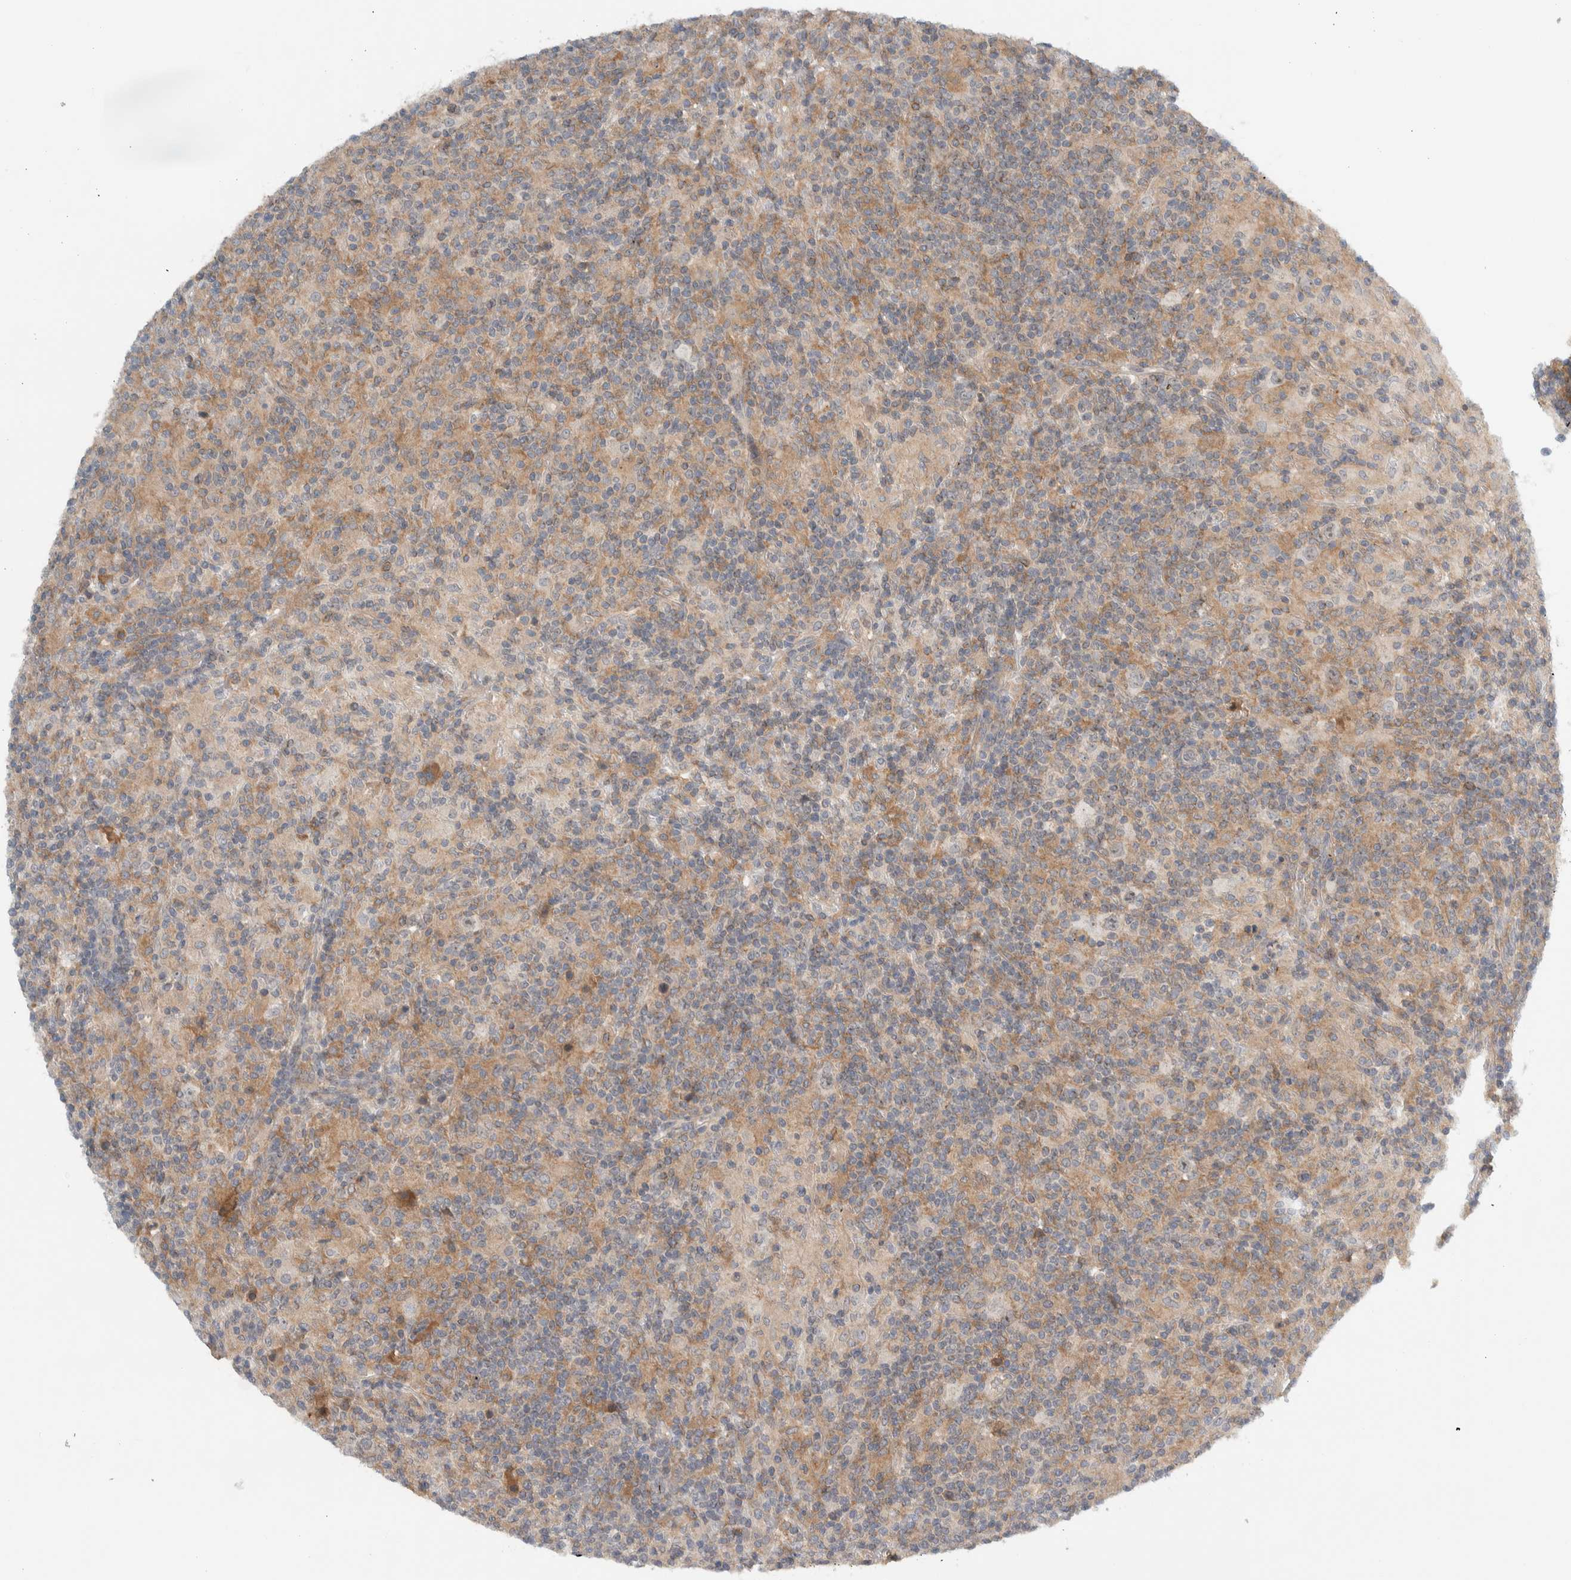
{"staining": {"intensity": "weak", "quantity": ">75%", "location": "cytoplasmic/membranous"}, "tissue": "lymphoma", "cell_type": "Tumor cells", "image_type": "cancer", "snomed": [{"axis": "morphology", "description": "Hodgkin's disease, NOS"}, {"axis": "topography", "description": "Lymph node"}], "caption": "Immunohistochemical staining of human lymphoma exhibits weak cytoplasmic/membranous protein staining in about >75% of tumor cells.", "gene": "MPRIP", "patient": {"sex": "male", "age": 70}}